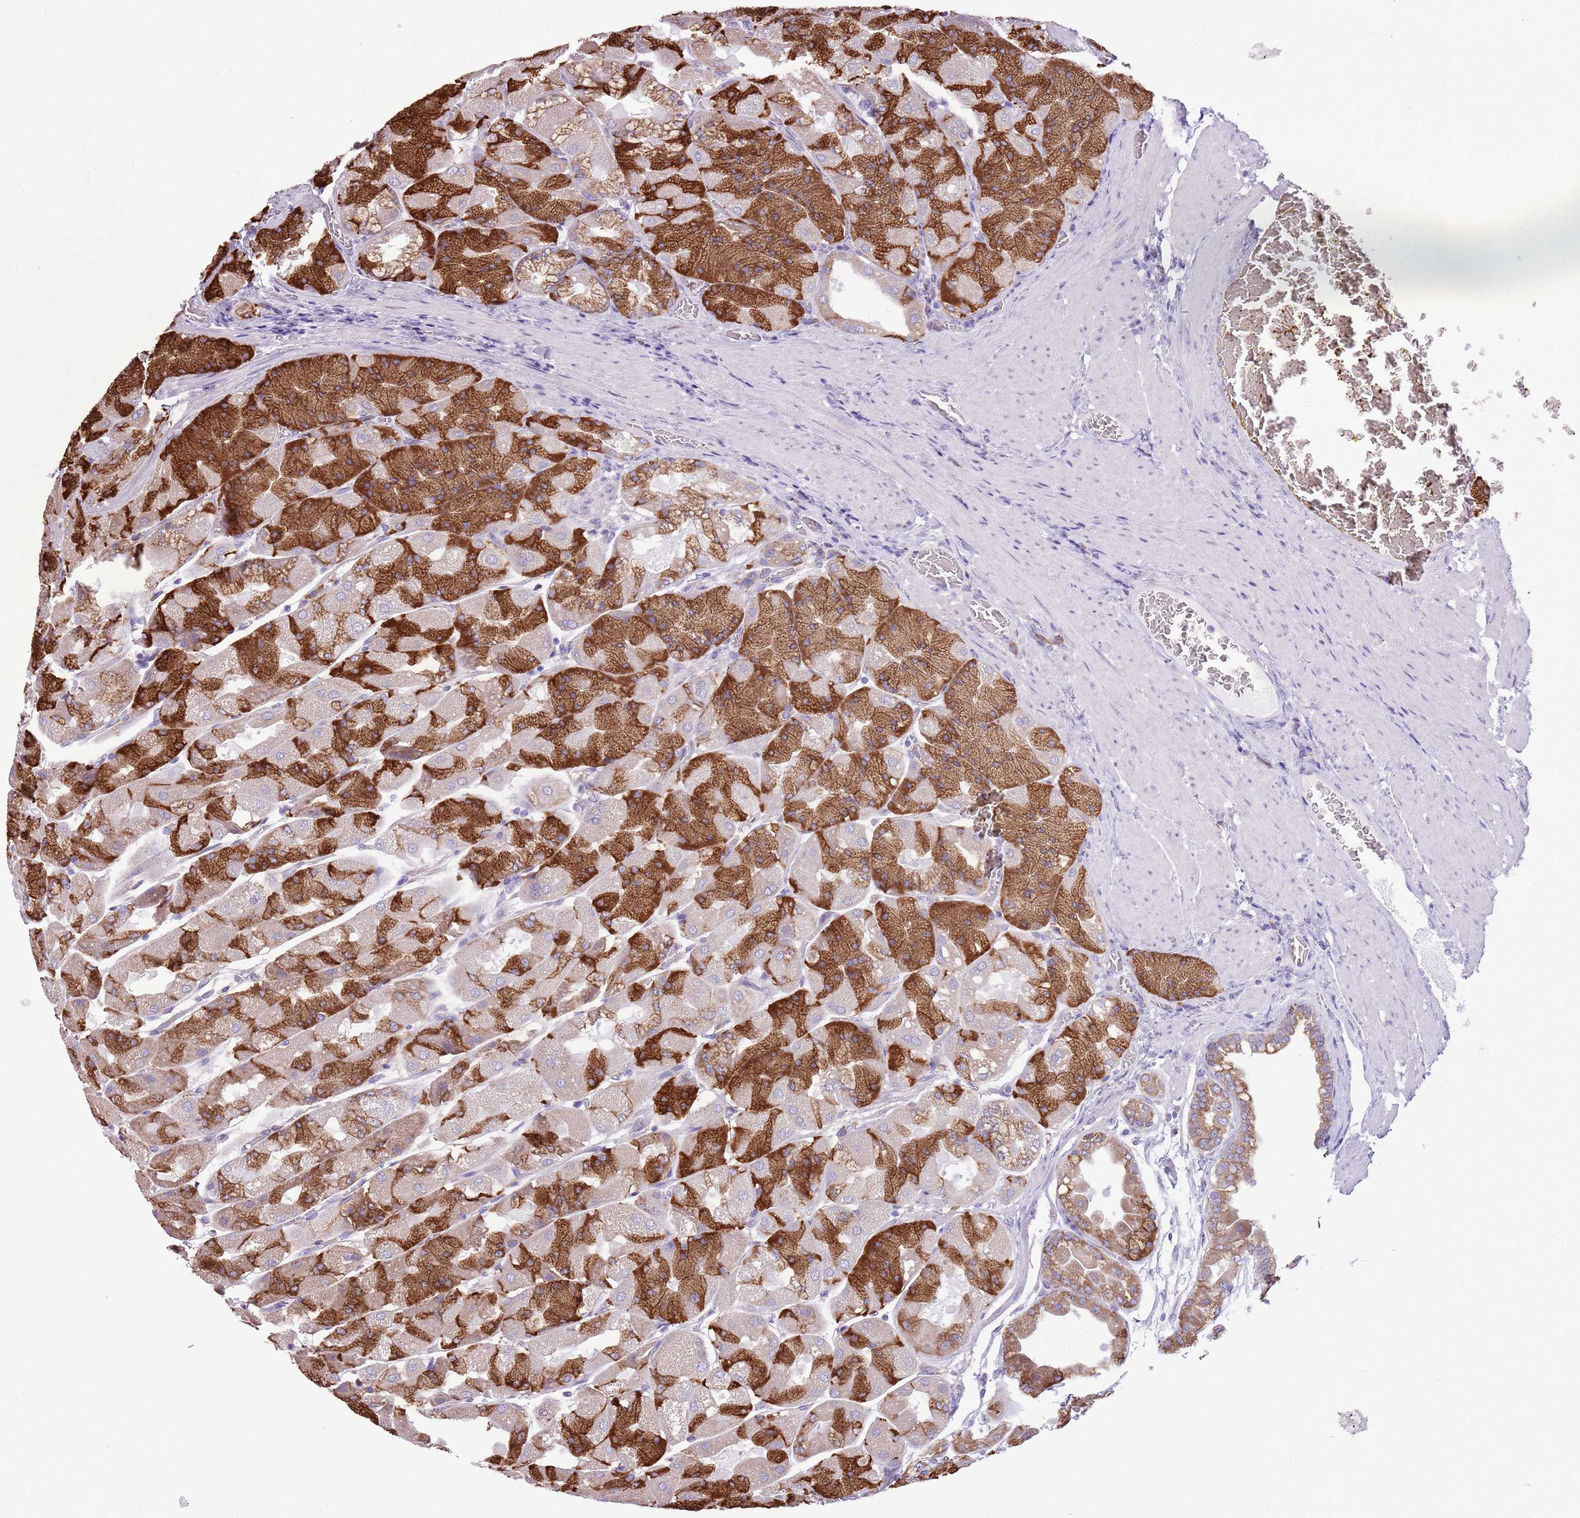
{"staining": {"intensity": "strong", "quantity": "25%-75%", "location": "cytoplasmic/membranous"}, "tissue": "stomach", "cell_type": "Glandular cells", "image_type": "normal", "snomed": [{"axis": "morphology", "description": "Normal tissue, NOS"}, {"axis": "topography", "description": "Stomach"}], "caption": "Immunohistochemical staining of benign human stomach reveals 25%-75% levels of strong cytoplasmic/membranous protein expression in about 25%-75% of glandular cells.", "gene": "KCTD19", "patient": {"sex": "female", "age": 61}}